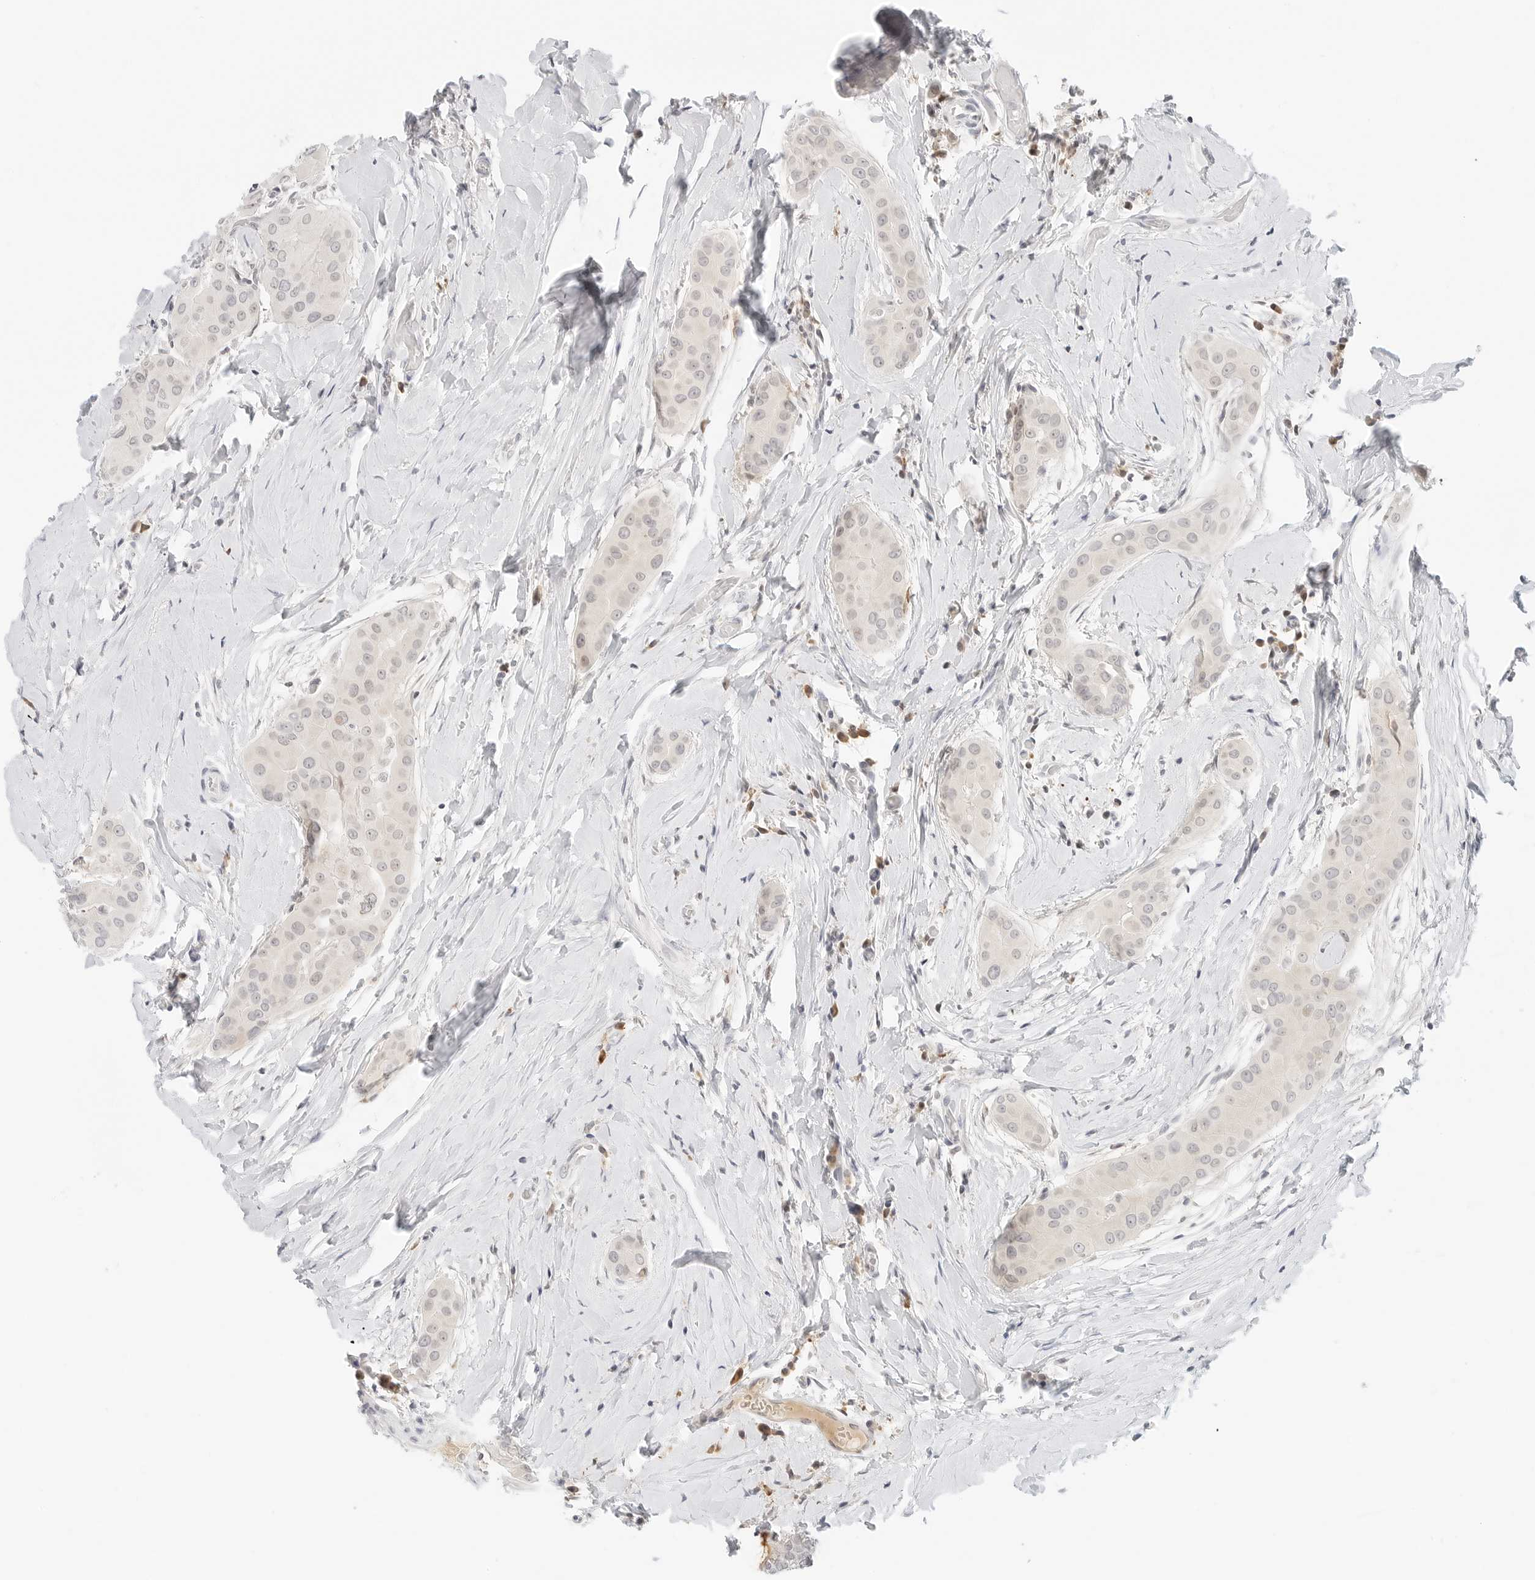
{"staining": {"intensity": "negative", "quantity": "none", "location": "none"}, "tissue": "thyroid cancer", "cell_type": "Tumor cells", "image_type": "cancer", "snomed": [{"axis": "morphology", "description": "Papillary adenocarcinoma, NOS"}, {"axis": "topography", "description": "Thyroid gland"}], "caption": "This image is of thyroid papillary adenocarcinoma stained with IHC to label a protein in brown with the nuclei are counter-stained blue. There is no expression in tumor cells.", "gene": "NEO1", "patient": {"sex": "male", "age": 33}}